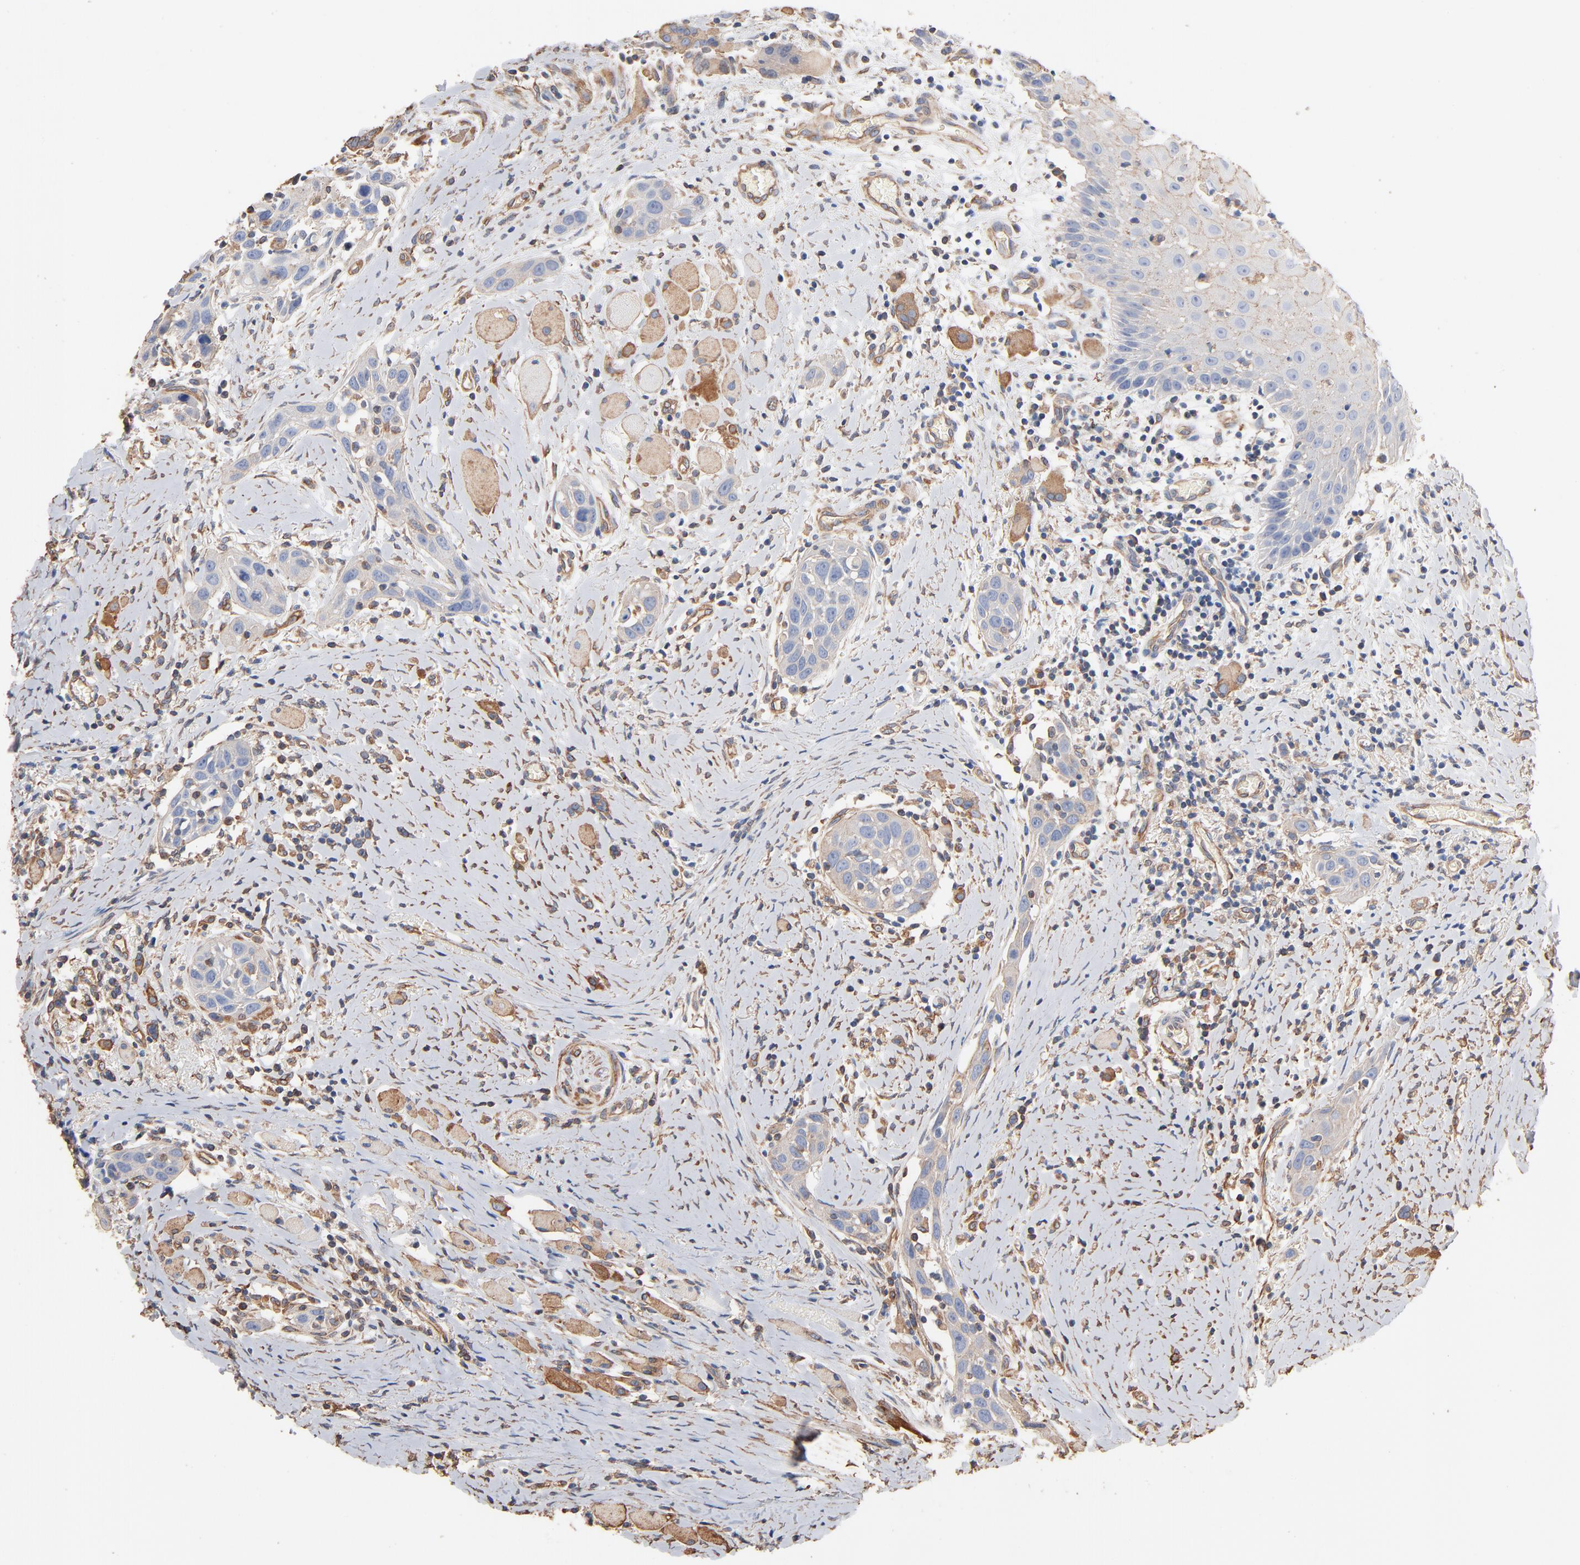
{"staining": {"intensity": "negative", "quantity": "none", "location": "none"}, "tissue": "head and neck cancer", "cell_type": "Tumor cells", "image_type": "cancer", "snomed": [{"axis": "morphology", "description": "Squamous cell carcinoma, NOS"}, {"axis": "topography", "description": "Oral tissue"}, {"axis": "topography", "description": "Head-Neck"}], "caption": "IHC image of human squamous cell carcinoma (head and neck) stained for a protein (brown), which displays no positivity in tumor cells.", "gene": "ABCD4", "patient": {"sex": "female", "age": 50}}